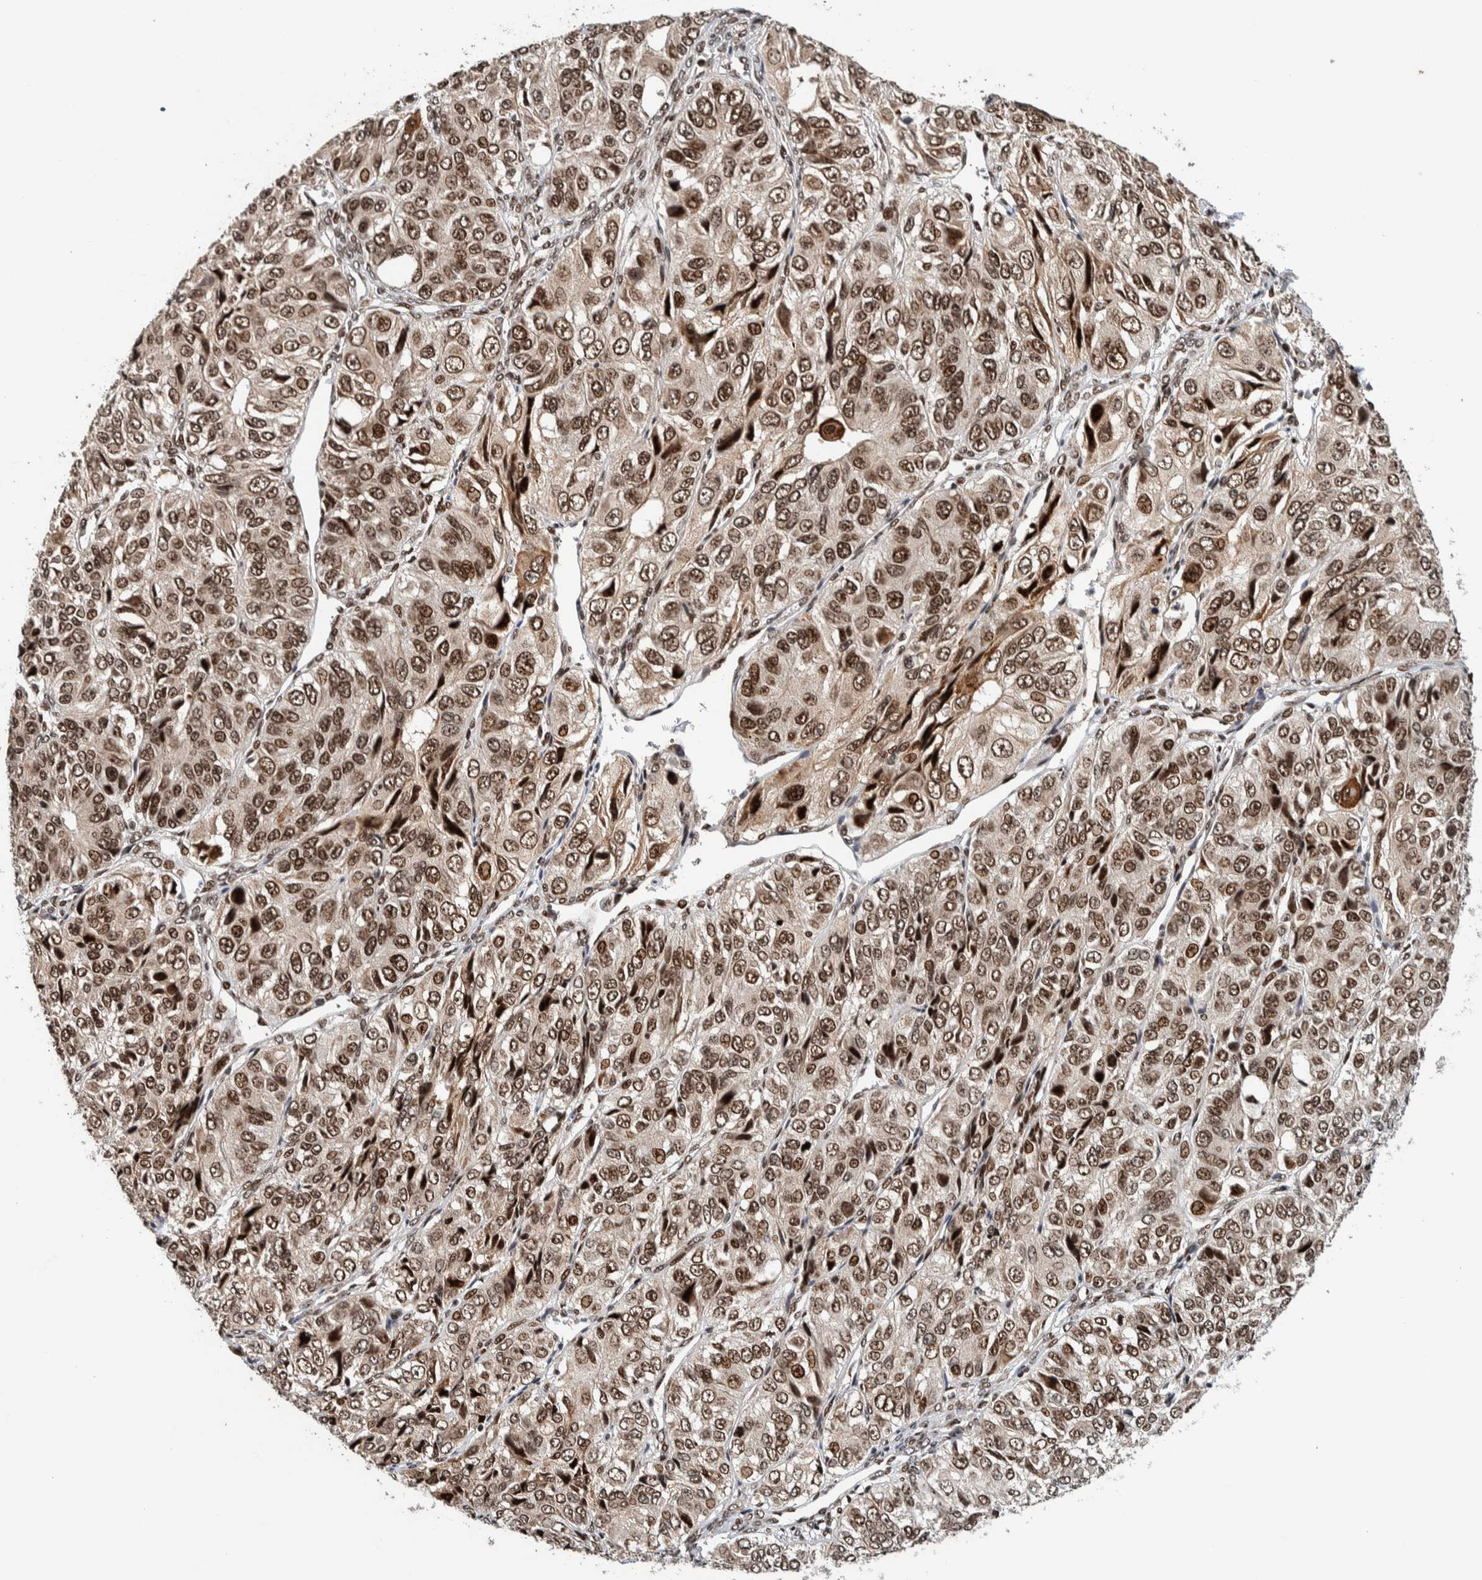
{"staining": {"intensity": "strong", "quantity": ">75%", "location": "nuclear"}, "tissue": "ovarian cancer", "cell_type": "Tumor cells", "image_type": "cancer", "snomed": [{"axis": "morphology", "description": "Carcinoma, endometroid"}, {"axis": "topography", "description": "Ovary"}], "caption": "Immunohistochemistry (IHC) of human ovarian endometroid carcinoma exhibits high levels of strong nuclear positivity in about >75% of tumor cells. (DAB (3,3'-diaminobenzidine) IHC with brightfield microscopy, high magnification).", "gene": "CHD4", "patient": {"sex": "female", "age": 51}}